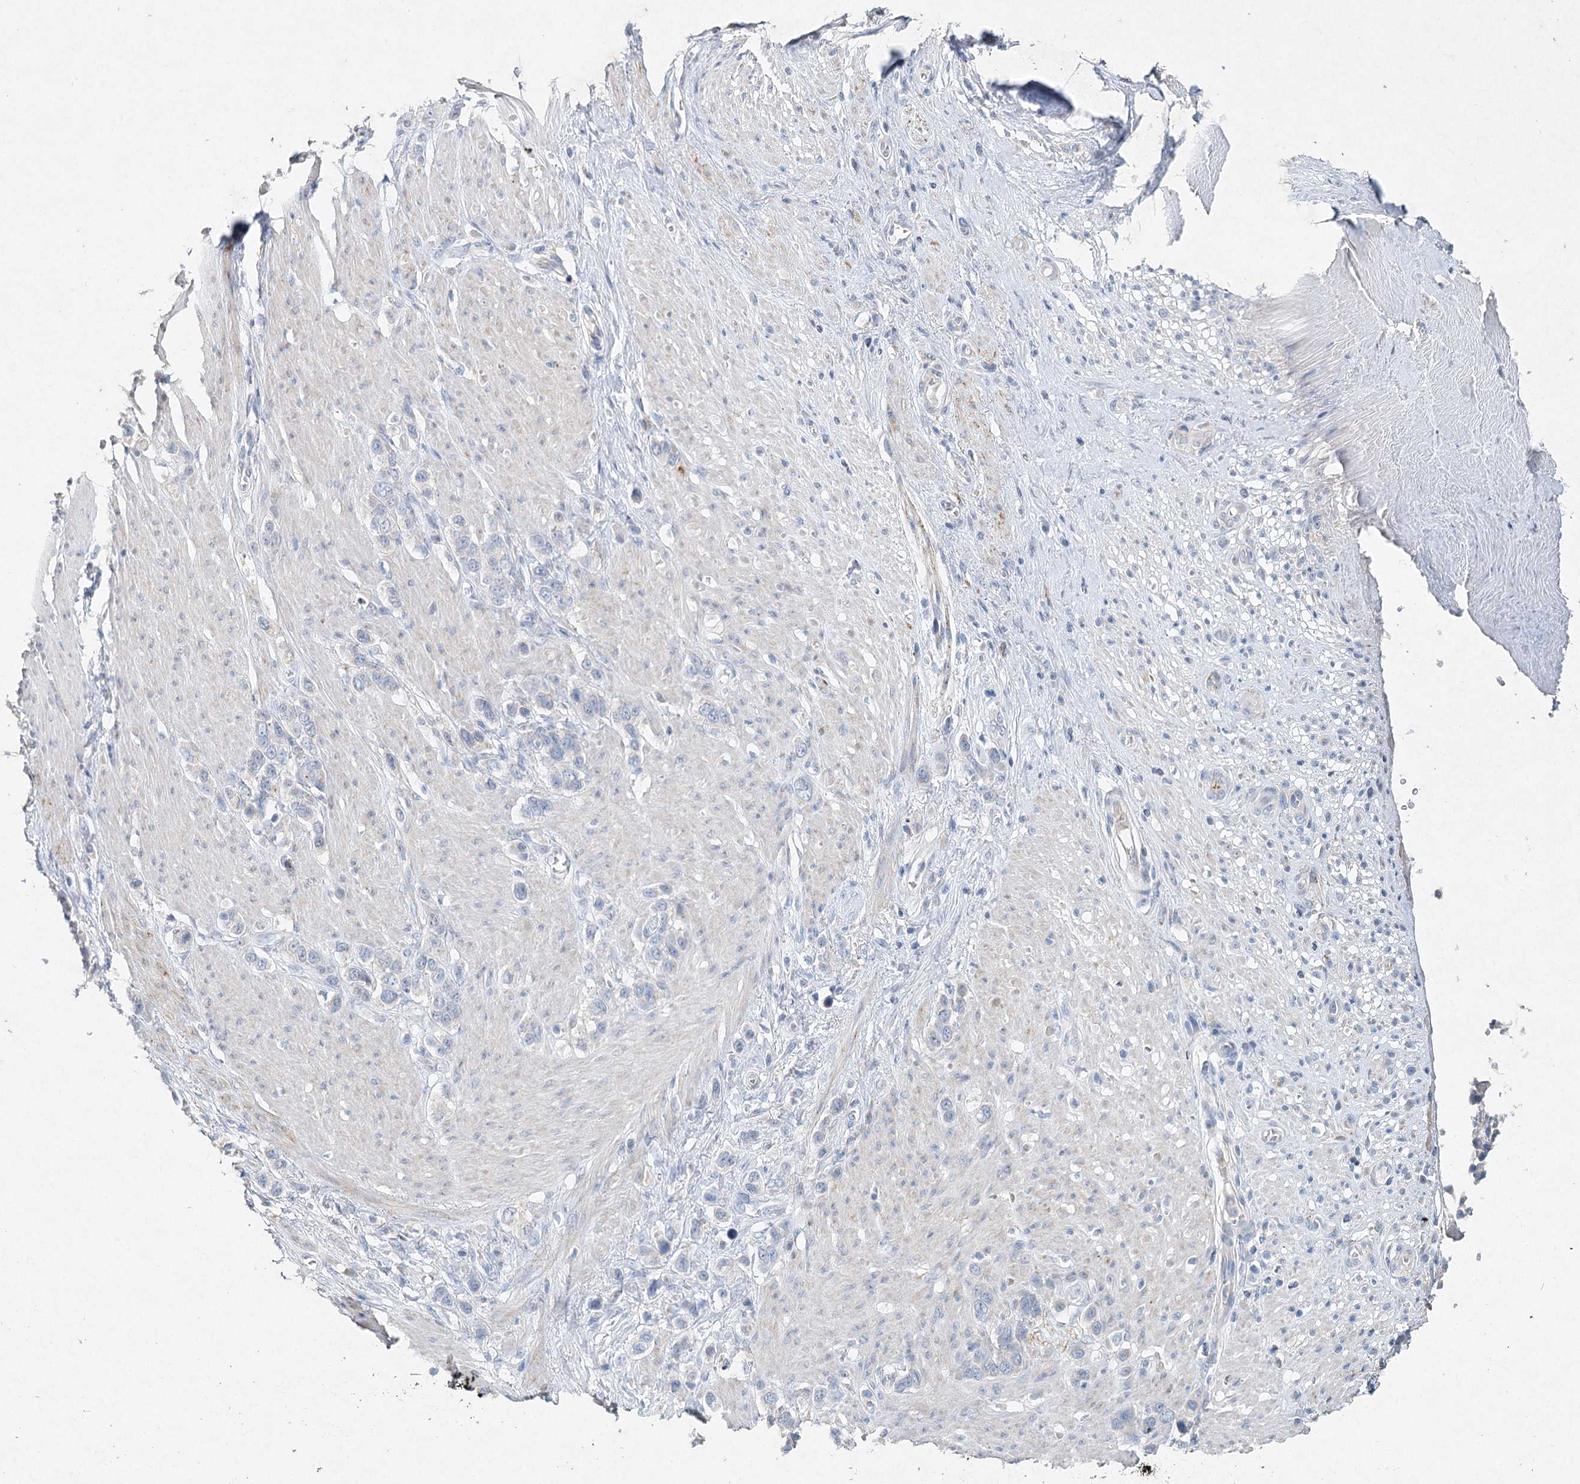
{"staining": {"intensity": "negative", "quantity": "none", "location": "none"}, "tissue": "stomach cancer", "cell_type": "Tumor cells", "image_type": "cancer", "snomed": [{"axis": "morphology", "description": "Adenocarcinoma, NOS"}, {"axis": "morphology", "description": "Adenocarcinoma, High grade"}, {"axis": "topography", "description": "Stomach, upper"}, {"axis": "topography", "description": "Stomach, lower"}], "caption": "High power microscopy histopathology image of an immunohistochemistry micrograph of stomach adenocarcinoma, revealing no significant staining in tumor cells.", "gene": "RFX6", "patient": {"sex": "female", "age": 65}}